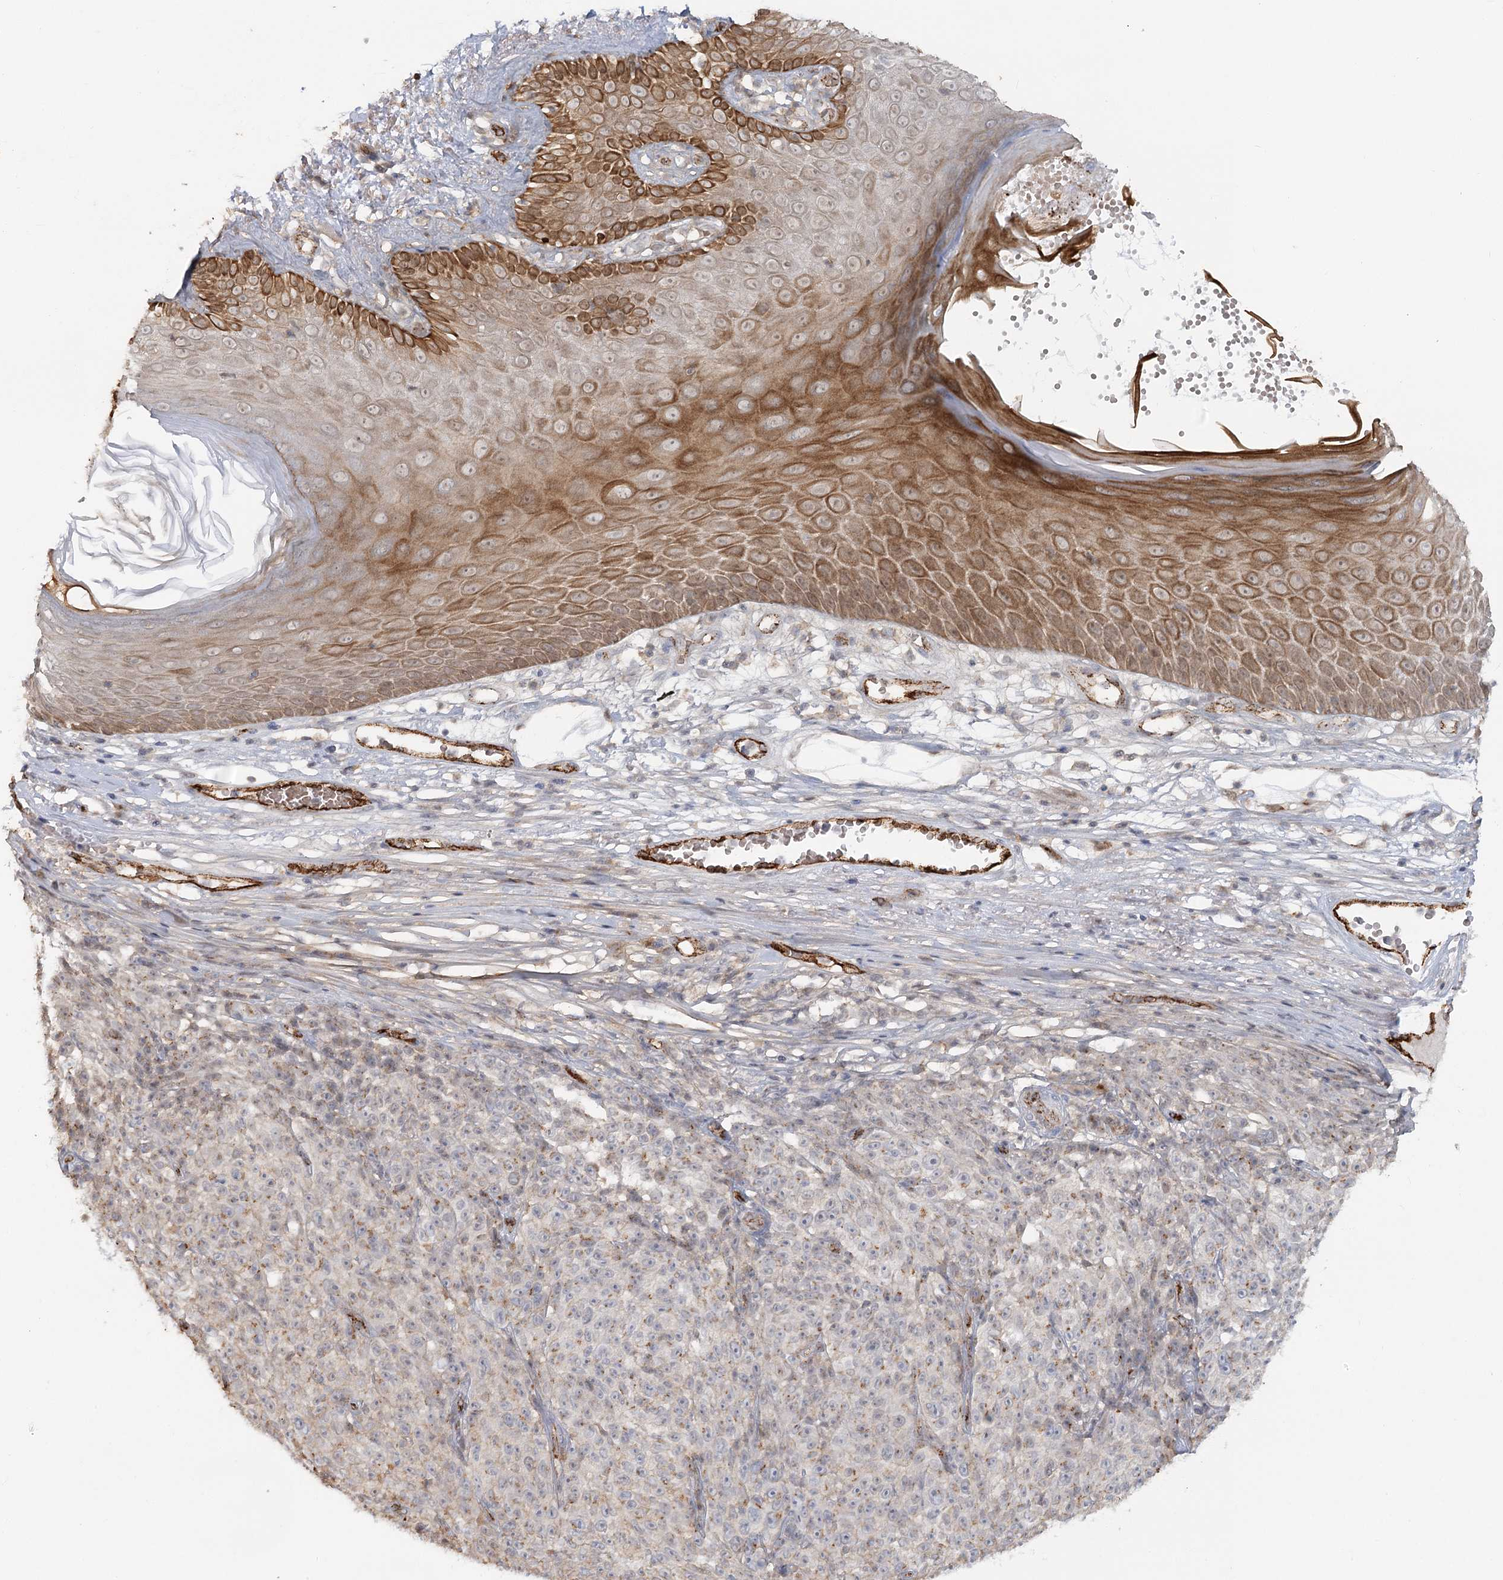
{"staining": {"intensity": "negative", "quantity": "none", "location": "none"}, "tissue": "melanoma", "cell_type": "Tumor cells", "image_type": "cancer", "snomed": [{"axis": "morphology", "description": "Malignant melanoma, NOS"}, {"axis": "topography", "description": "Skin"}], "caption": "This image is of melanoma stained with IHC to label a protein in brown with the nuclei are counter-stained blue. There is no expression in tumor cells.", "gene": "KBTBD4", "patient": {"sex": "female", "age": 82}}